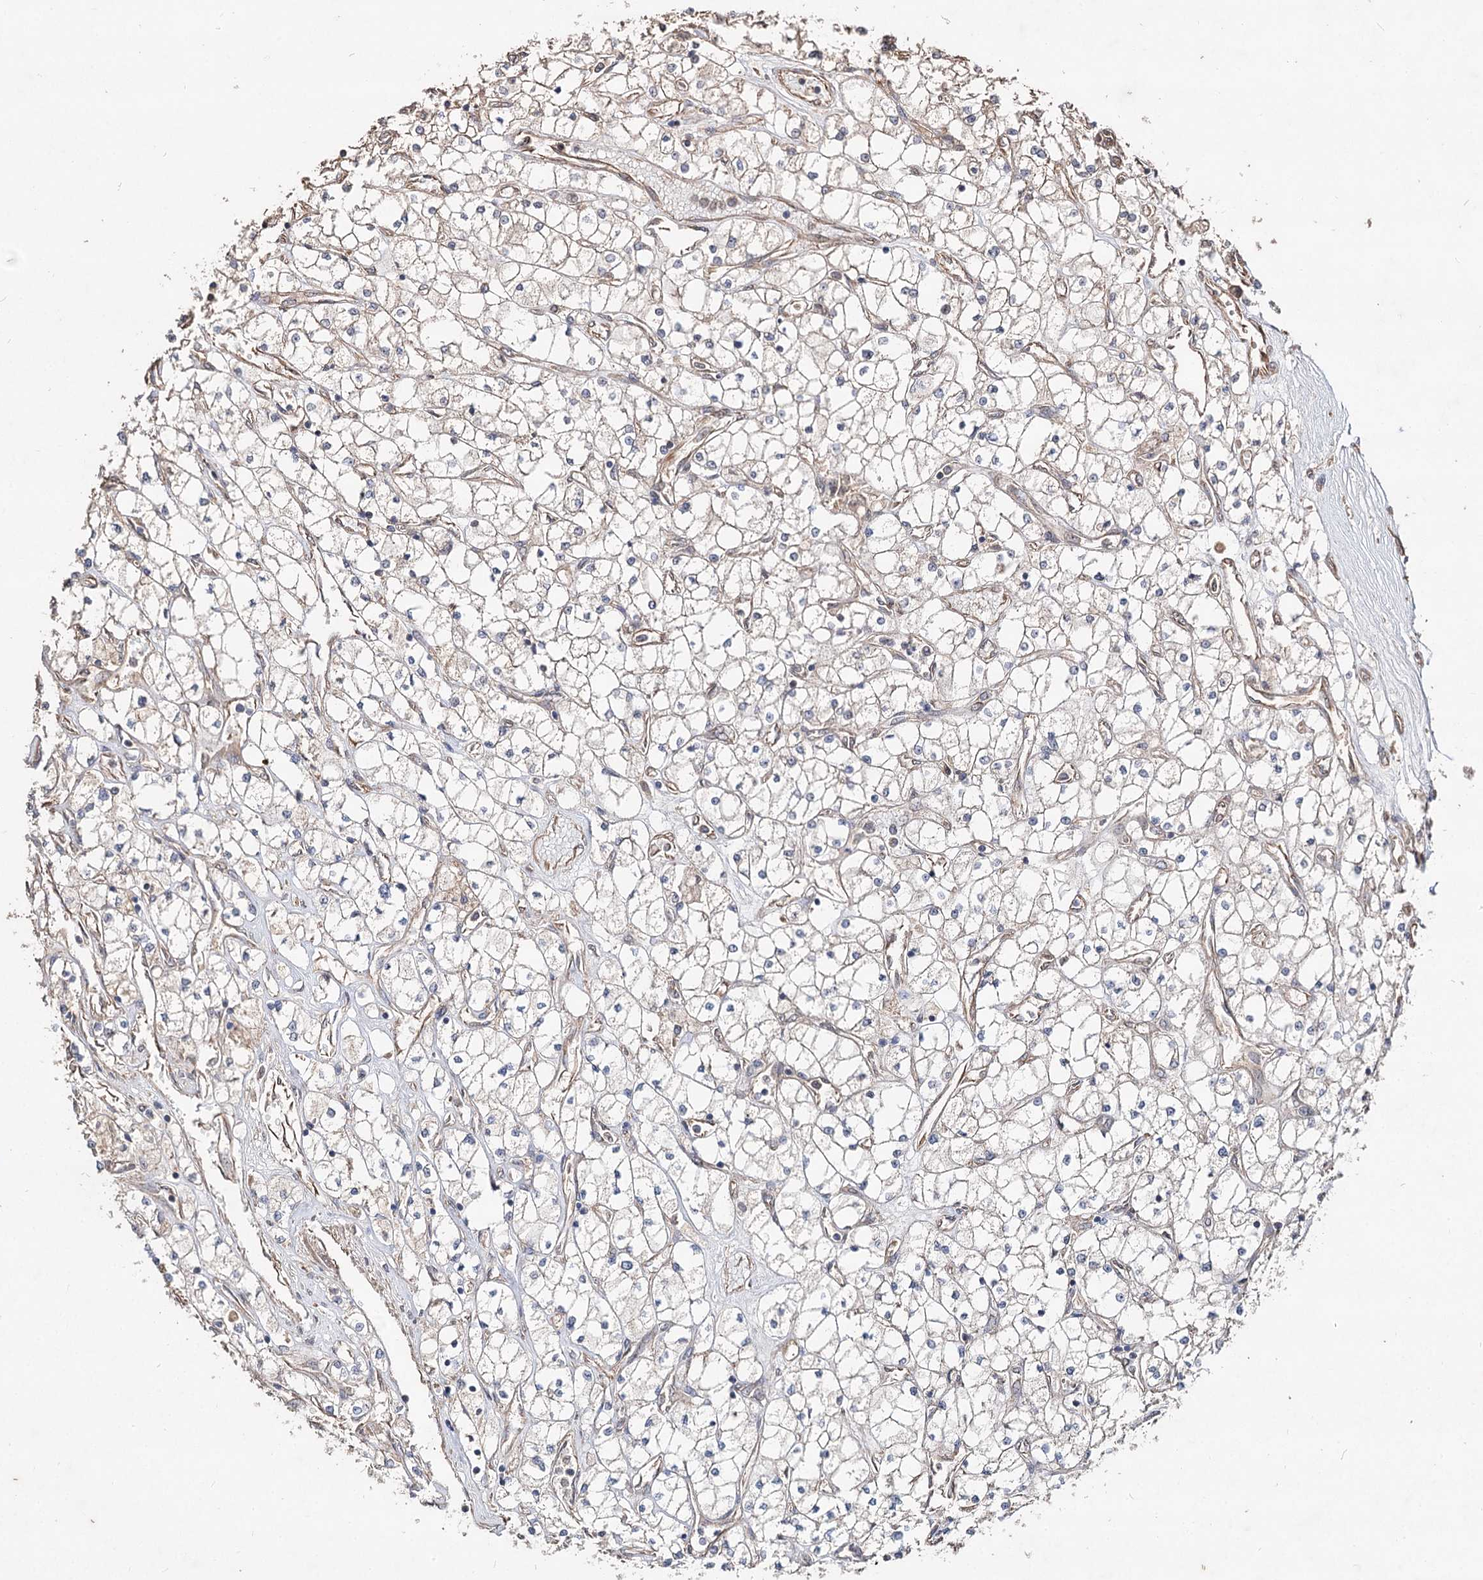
{"staining": {"intensity": "negative", "quantity": "none", "location": "none"}, "tissue": "renal cancer", "cell_type": "Tumor cells", "image_type": "cancer", "snomed": [{"axis": "morphology", "description": "Adenocarcinoma, NOS"}, {"axis": "topography", "description": "Kidney"}], "caption": "The micrograph reveals no significant positivity in tumor cells of renal cancer.", "gene": "SPART", "patient": {"sex": "male", "age": 80}}